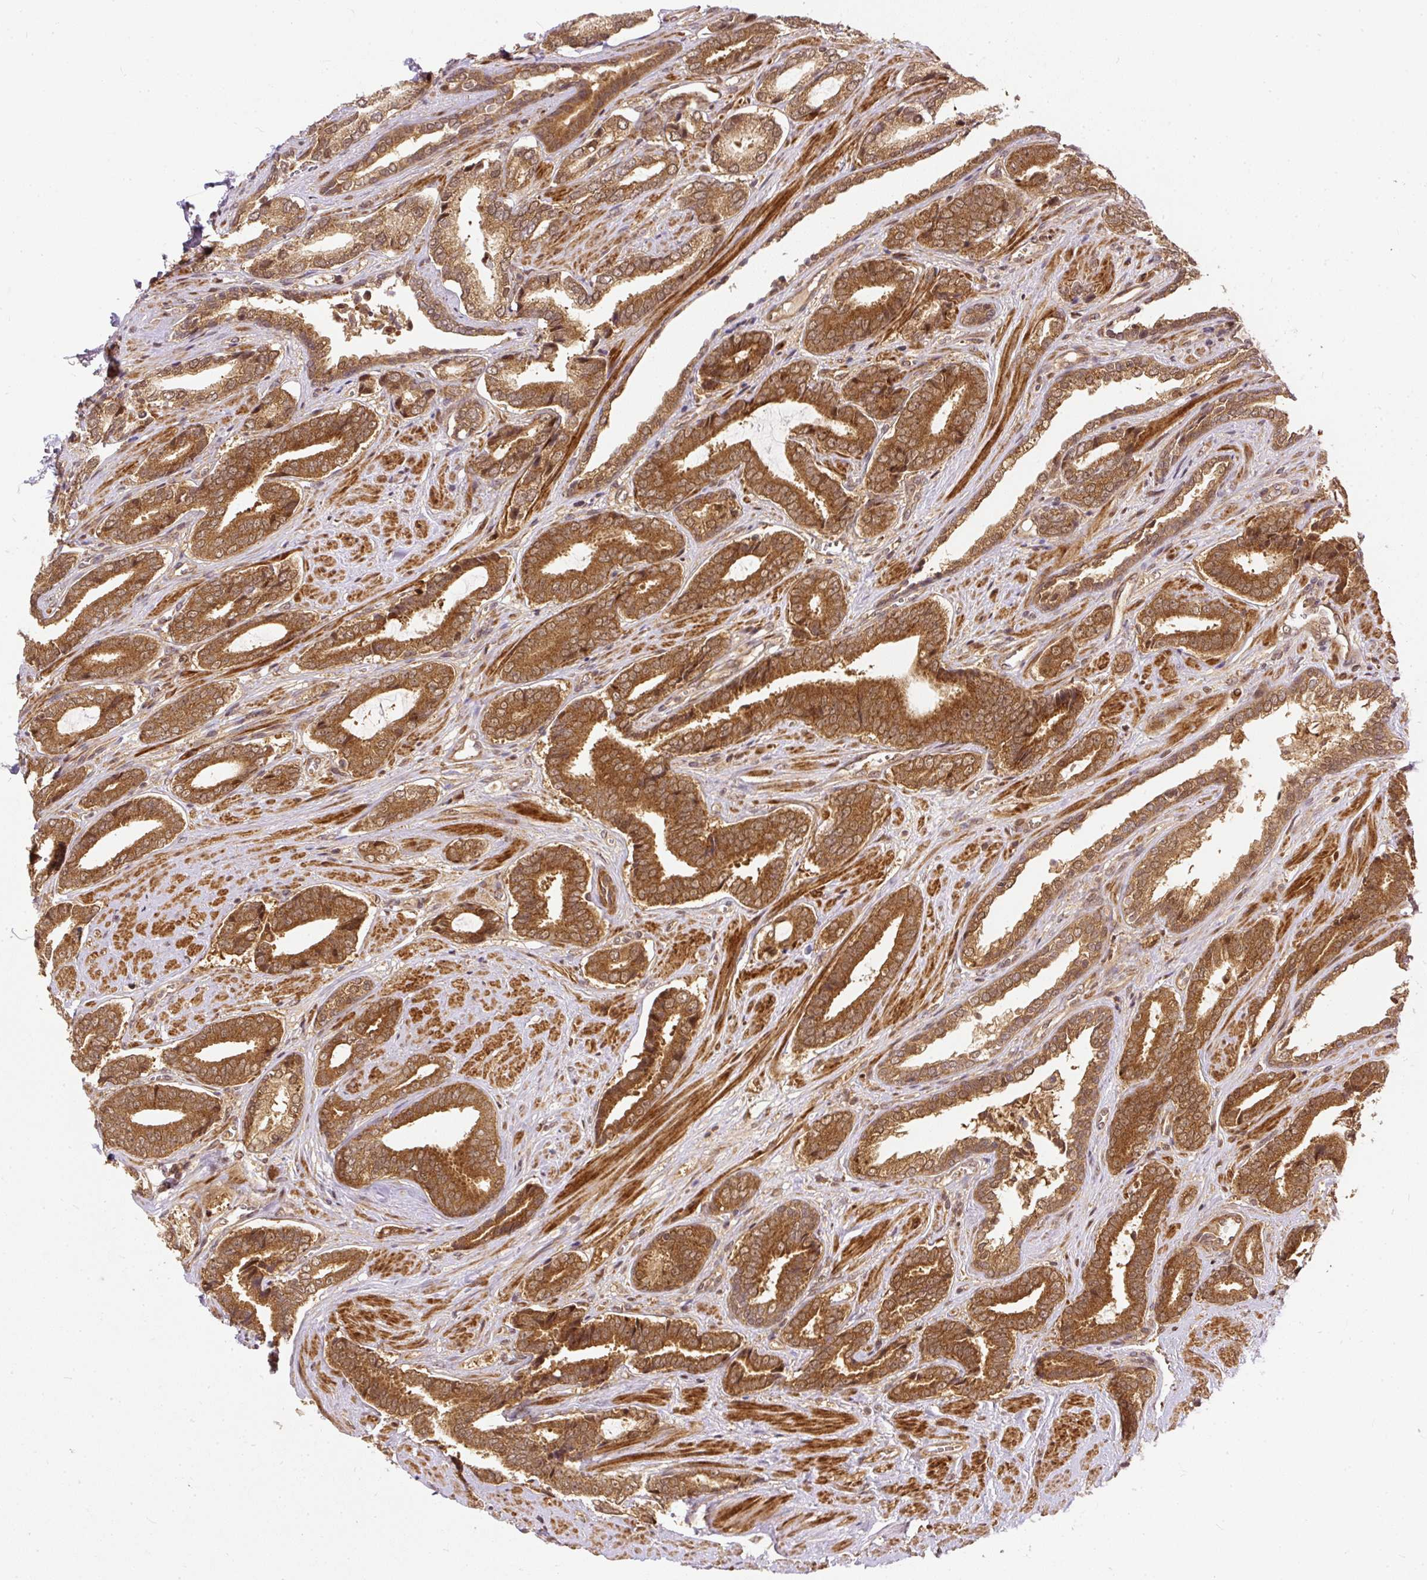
{"staining": {"intensity": "strong", "quantity": ">75%", "location": "cytoplasmic/membranous"}, "tissue": "prostate cancer", "cell_type": "Tumor cells", "image_type": "cancer", "snomed": [{"axis": "morphology", "description": "Adenocarcinoma, NOS"}, {"axis": "topography", "description": "Prostate and seminal vesicle, NOS"}], "caption": "A high-resolution micrograph shows IHC staining of prostate cancer, which demonstrates strong cytoplasmic/membranous positivity in about >75% of tumor cells.", "gene": "PSMD1", "patient": {"sex": "male", "age": 76}}